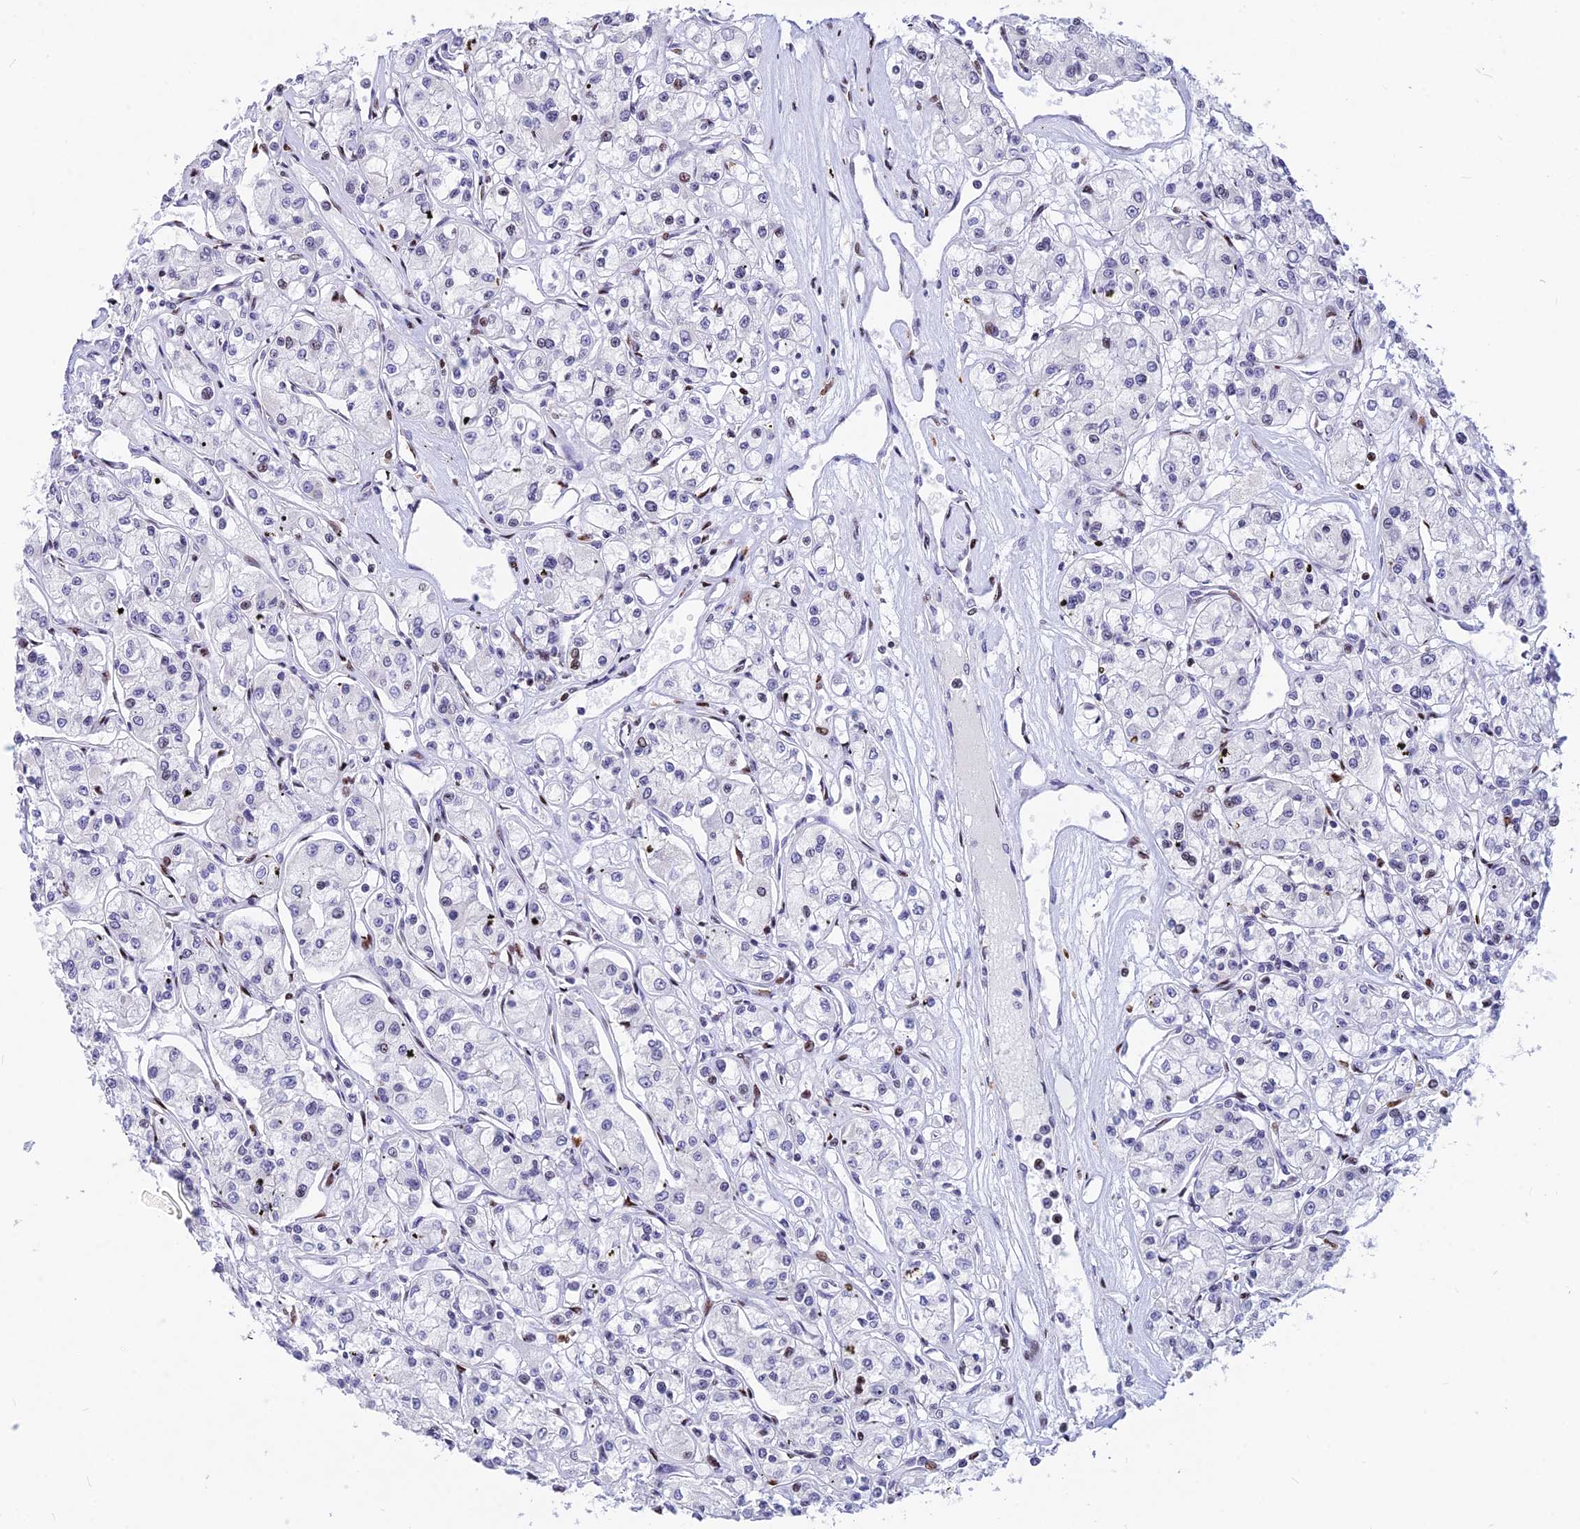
{"staining": {"intensity": "moderate", "quantity": "<25%", "location": "nuclear"}, "tissue": "renal cancer", "cell_type": "Tumor cells", "image_type": "cancer", "snomed": [{"axis": "morphology", "description": "Adenocarcinoma, NOS"}, {"axis": "topography", "description": "Kidney"}], "caption": "Human renal cancer stained with a protein marker reveals moderate staining in tumor cells.", "gene": "PRPS1", "patient": {"sex": "female", "age": 59}}